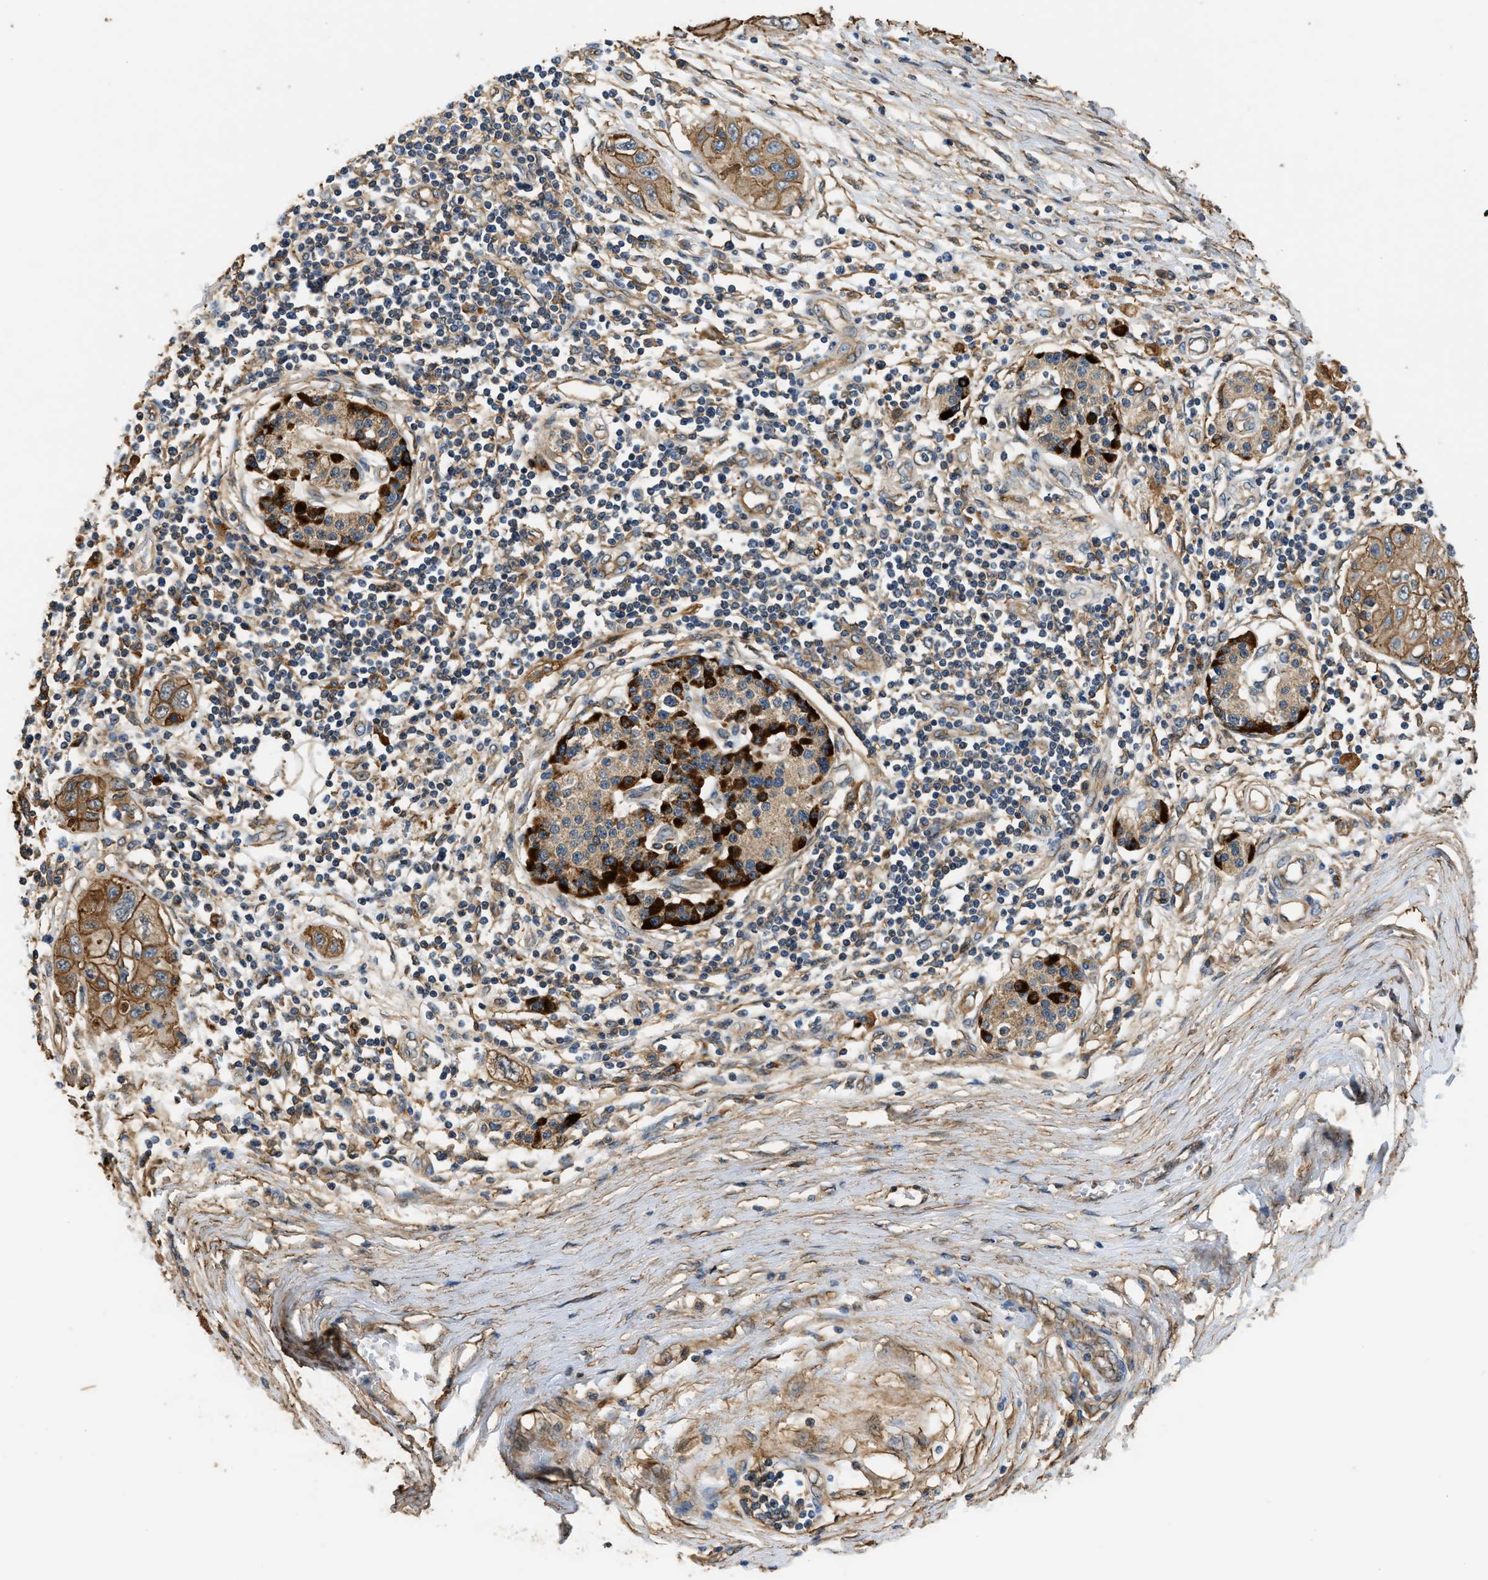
{"staining": {"intensity": "moderate", "quantity": ">75%", "location": "cytoplasmic/membranous"}, "tissue": "pancreatic cancer", "cell_type": "Tumor cells", "image_type": "cancer", "snomed": [{"axis": "morphology", "description": "Adenocarcinoma, NOS"}, {"axis": "topography", "description": "Pancreas"}], "caption": "The photomicrograph exhibits immunohistochemical staining of adenocarcinoma (pancreatic). There is moderate cytoplasmic/membranous staining is seen in about >75% of tumor cells.", "gene": "DDHD2", "patient": {"sex": "female", "age": 70}}